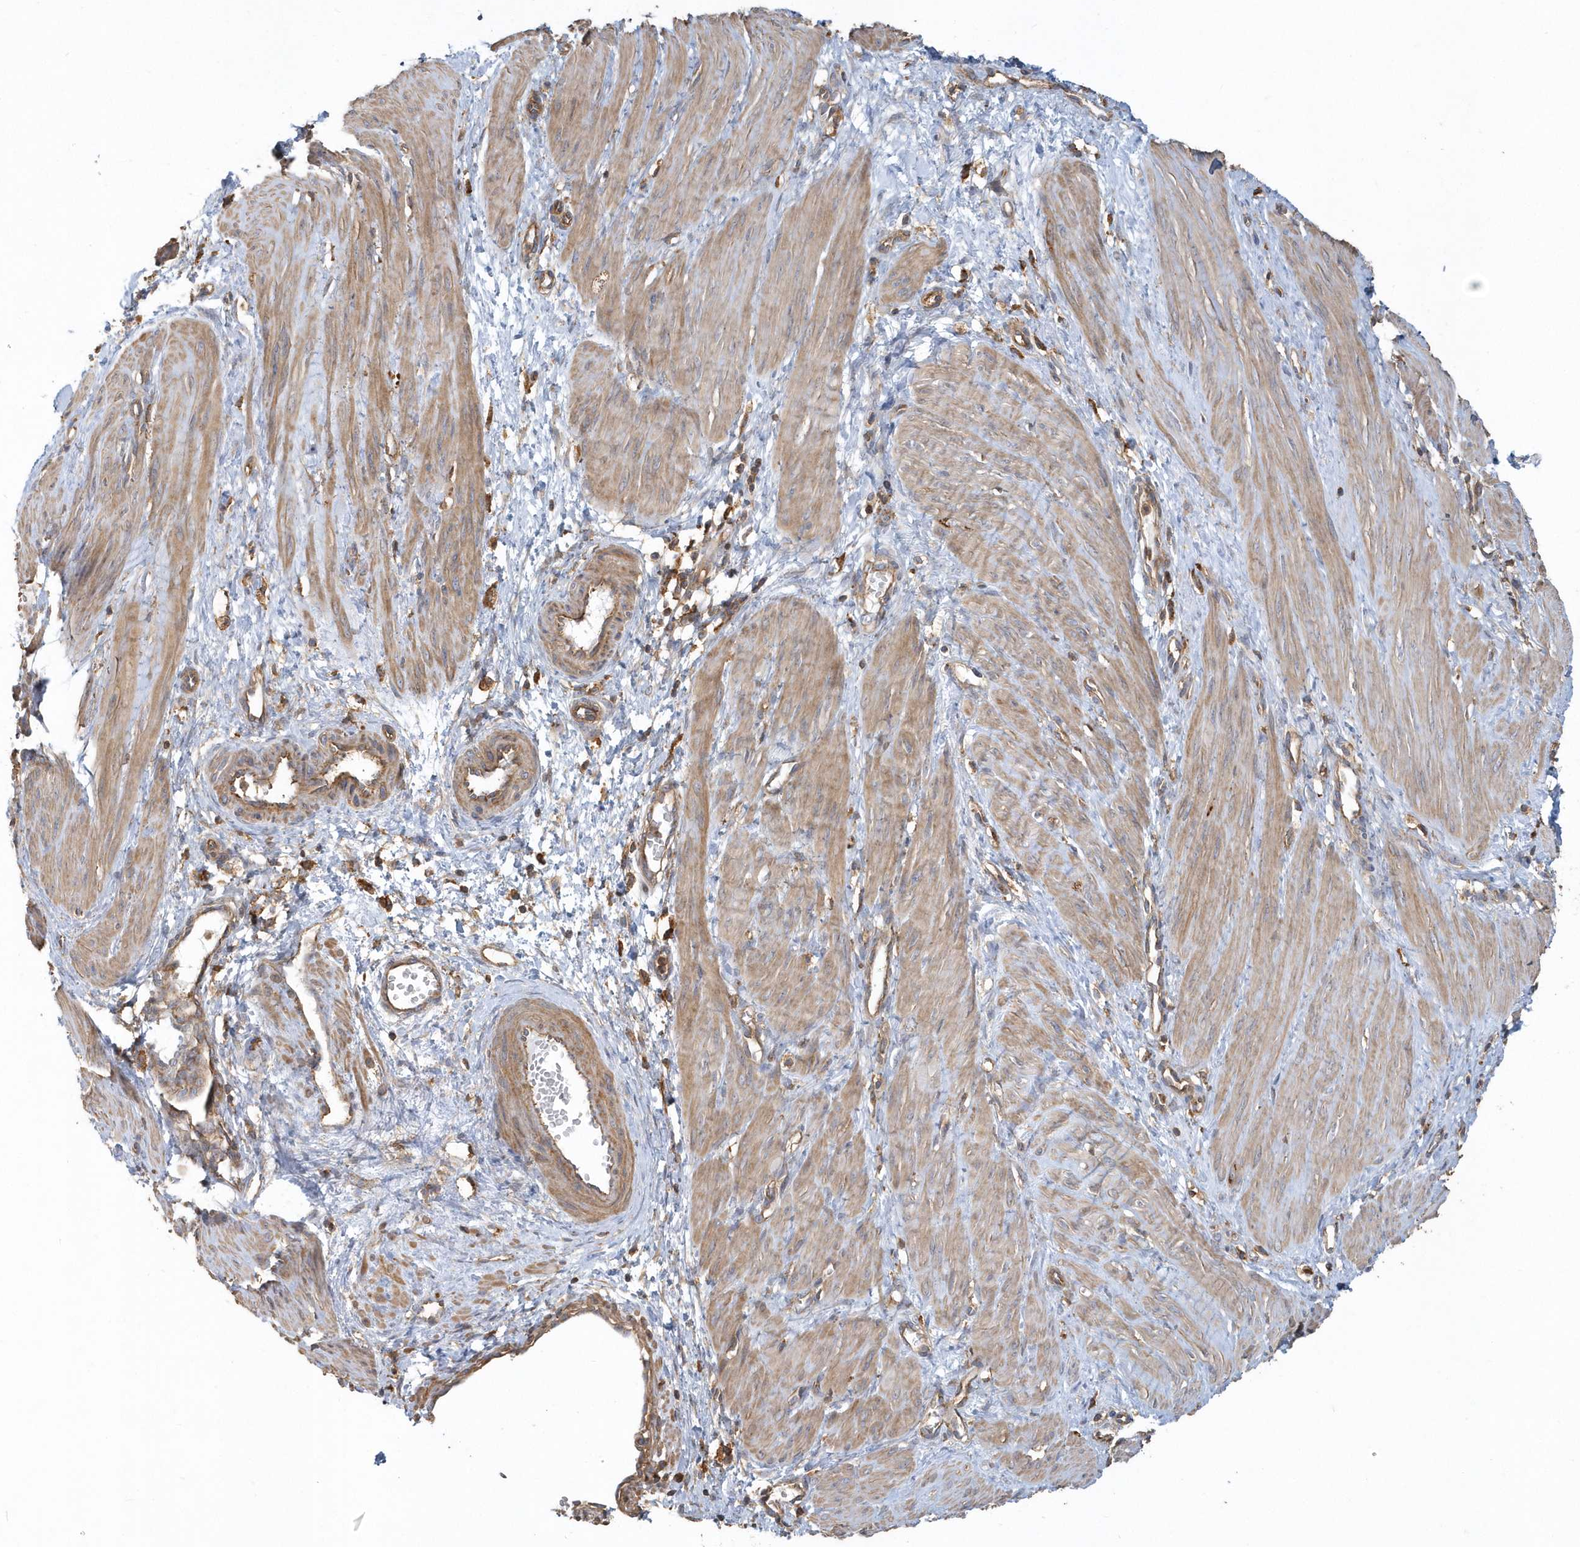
{"staining": {"intensity": "weak", "quantity": "25%-75%", "location": "cytoplasmic/membranous"}, "tissue": "smooth muscle", "cell_type": "Smooth muscle cells", "image_type": "normal", "snomed": [{"axis": "morphology", "description": "Normal tissue, NOS"}, {"axis": "topography", "description": "Endometrium"}], "caption": "Smooth muscle stained for a protein (brown) shows weak cytoplasmic/membranous positive expression in about 25%-75% of smooth muscle cells.", "gene": "TRAIP", "patient": {"sex": "female", "age": 33}}